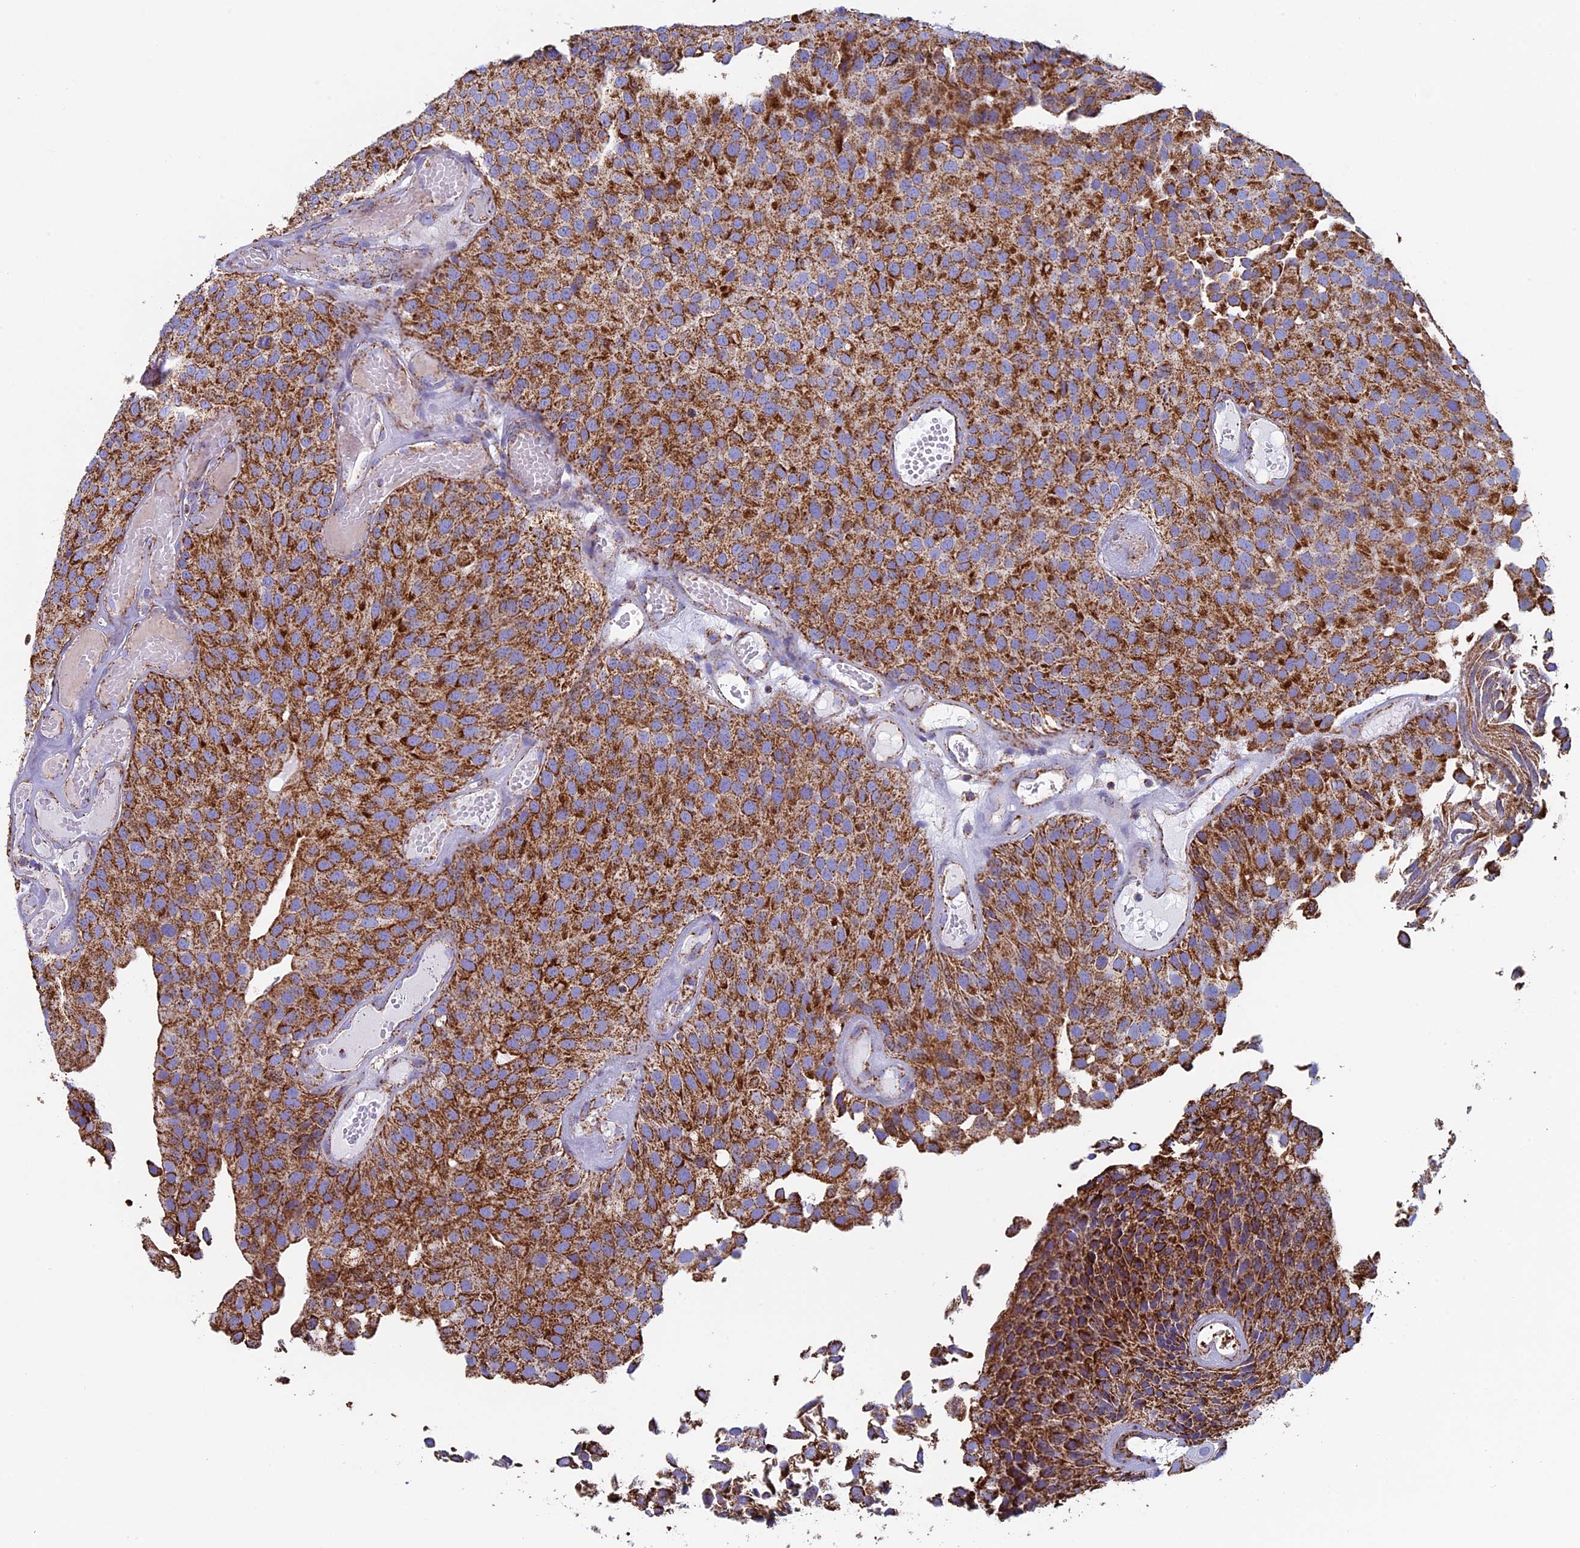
{"staining": {"intensity": "strong", "quantity": ">75%", "location": "cytoplasmic/membranous"}, "tissue": "urothelial cancer", "cell_type": "Tumor cells", "image_type": "cancer", "snomed": [{"axis": "morphology", "description": "Urothelial carcinoma, Low grade"}, {"axis": "topography", "description": "Urinary bladder"}], "caption": "An IHC micrograph of tumor tissue is shown. Protein staining in brown shows strong cytoplasmic/membranous positivity in low-grade urothelial carcinoma within tumor cells. (DAB IHC with brightfield microscopy, high magnification).", "gene": "UQCRFS1", "patient": {"sex": "male", "age": 89}}